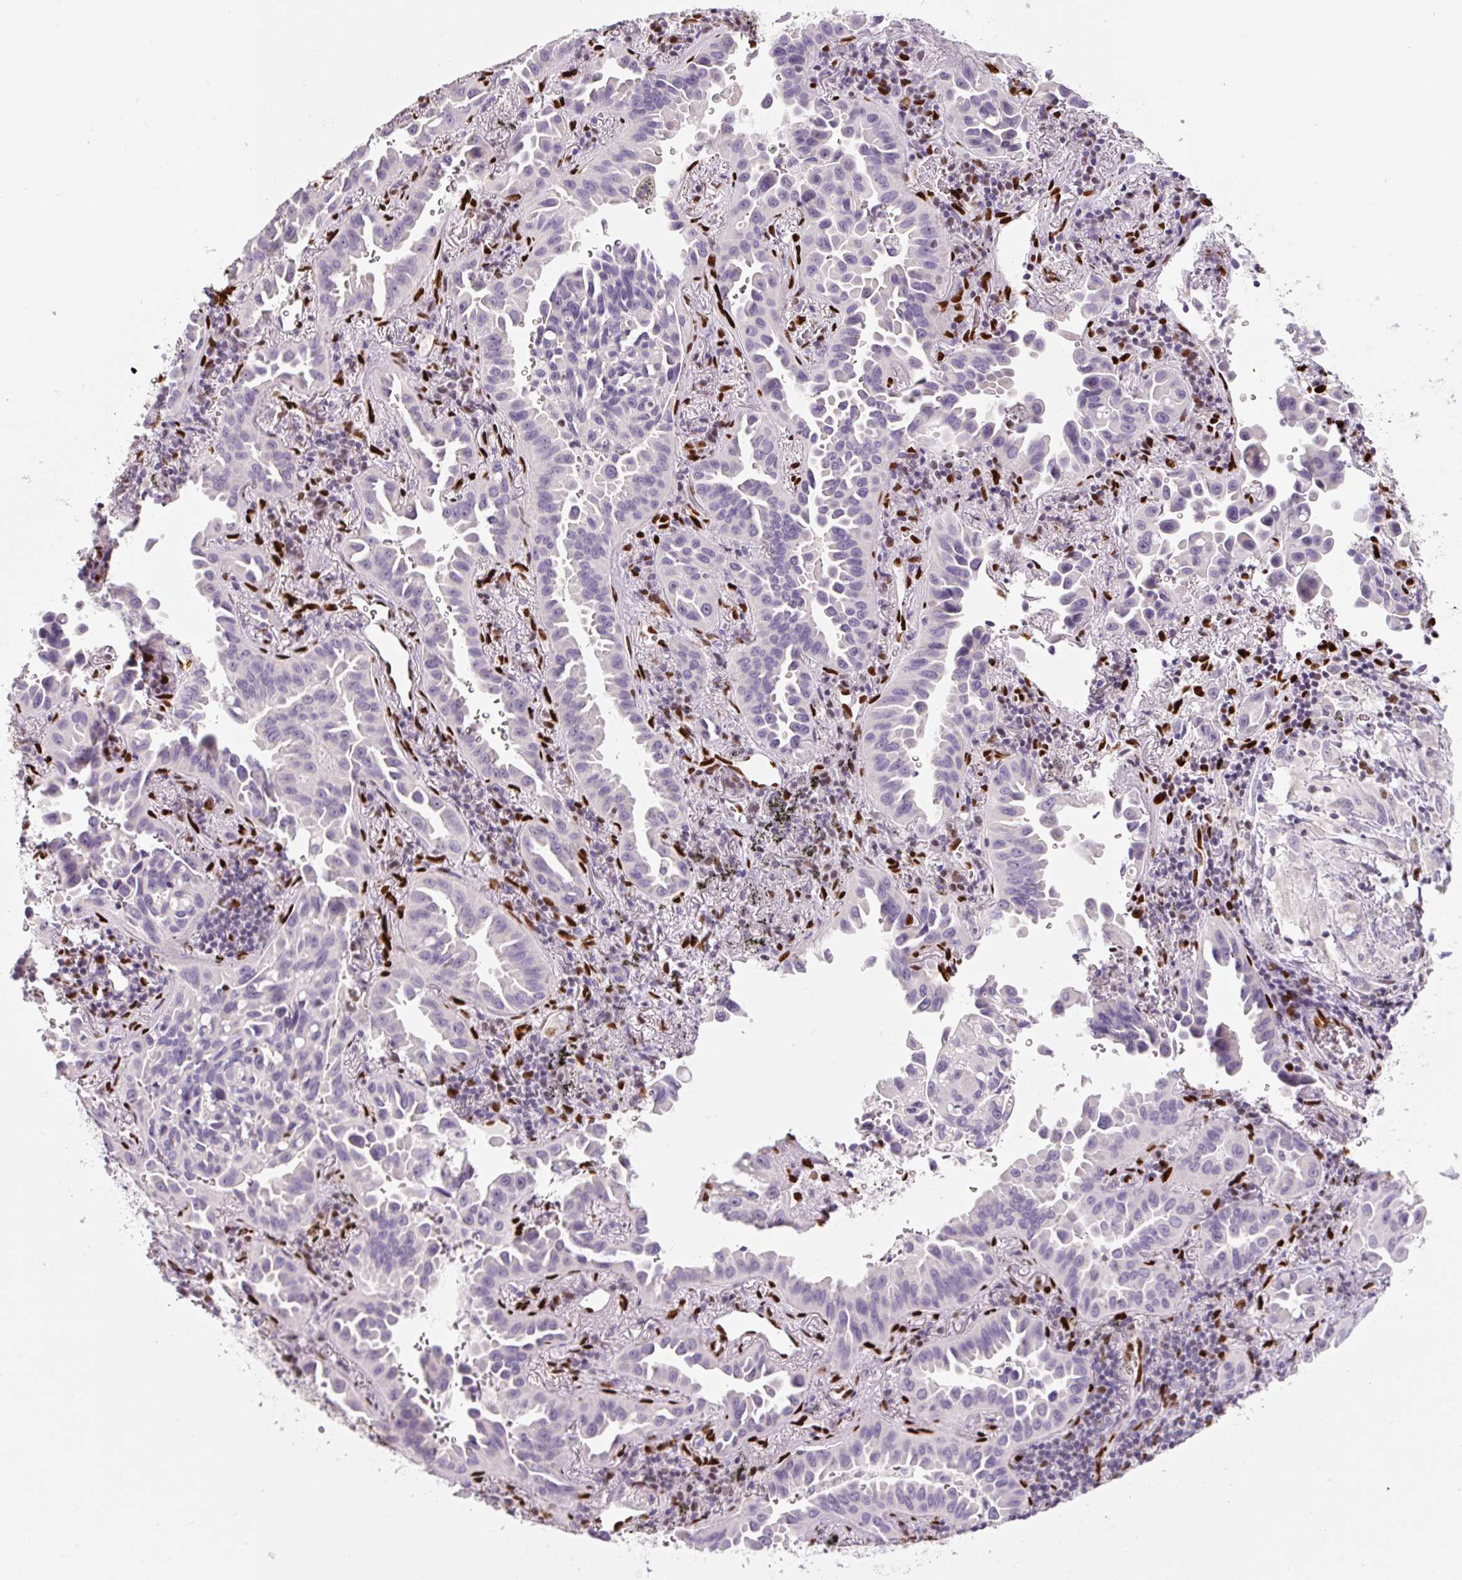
{"staining": {"intensity": "negative", "quantity": "none", "location": "none"}, "tissue": "lung cancer", "cell_type": "Tumor cells", "image_type": "cancer", "snomed": [{"axis": "morphology", "description": "Adenocarcinoma, NOS"}, {"axis": "topography", "description": "Lung"}], "caption": "Immunohistochemistry histopathology image of neoplastic tissue: lung cancer stained with DAB shows no significant protein positivity in tumor cells. Nuclei are stained in blue.", "gene": "ZEB1", "patient": {"sex": "male", "age": 68}}